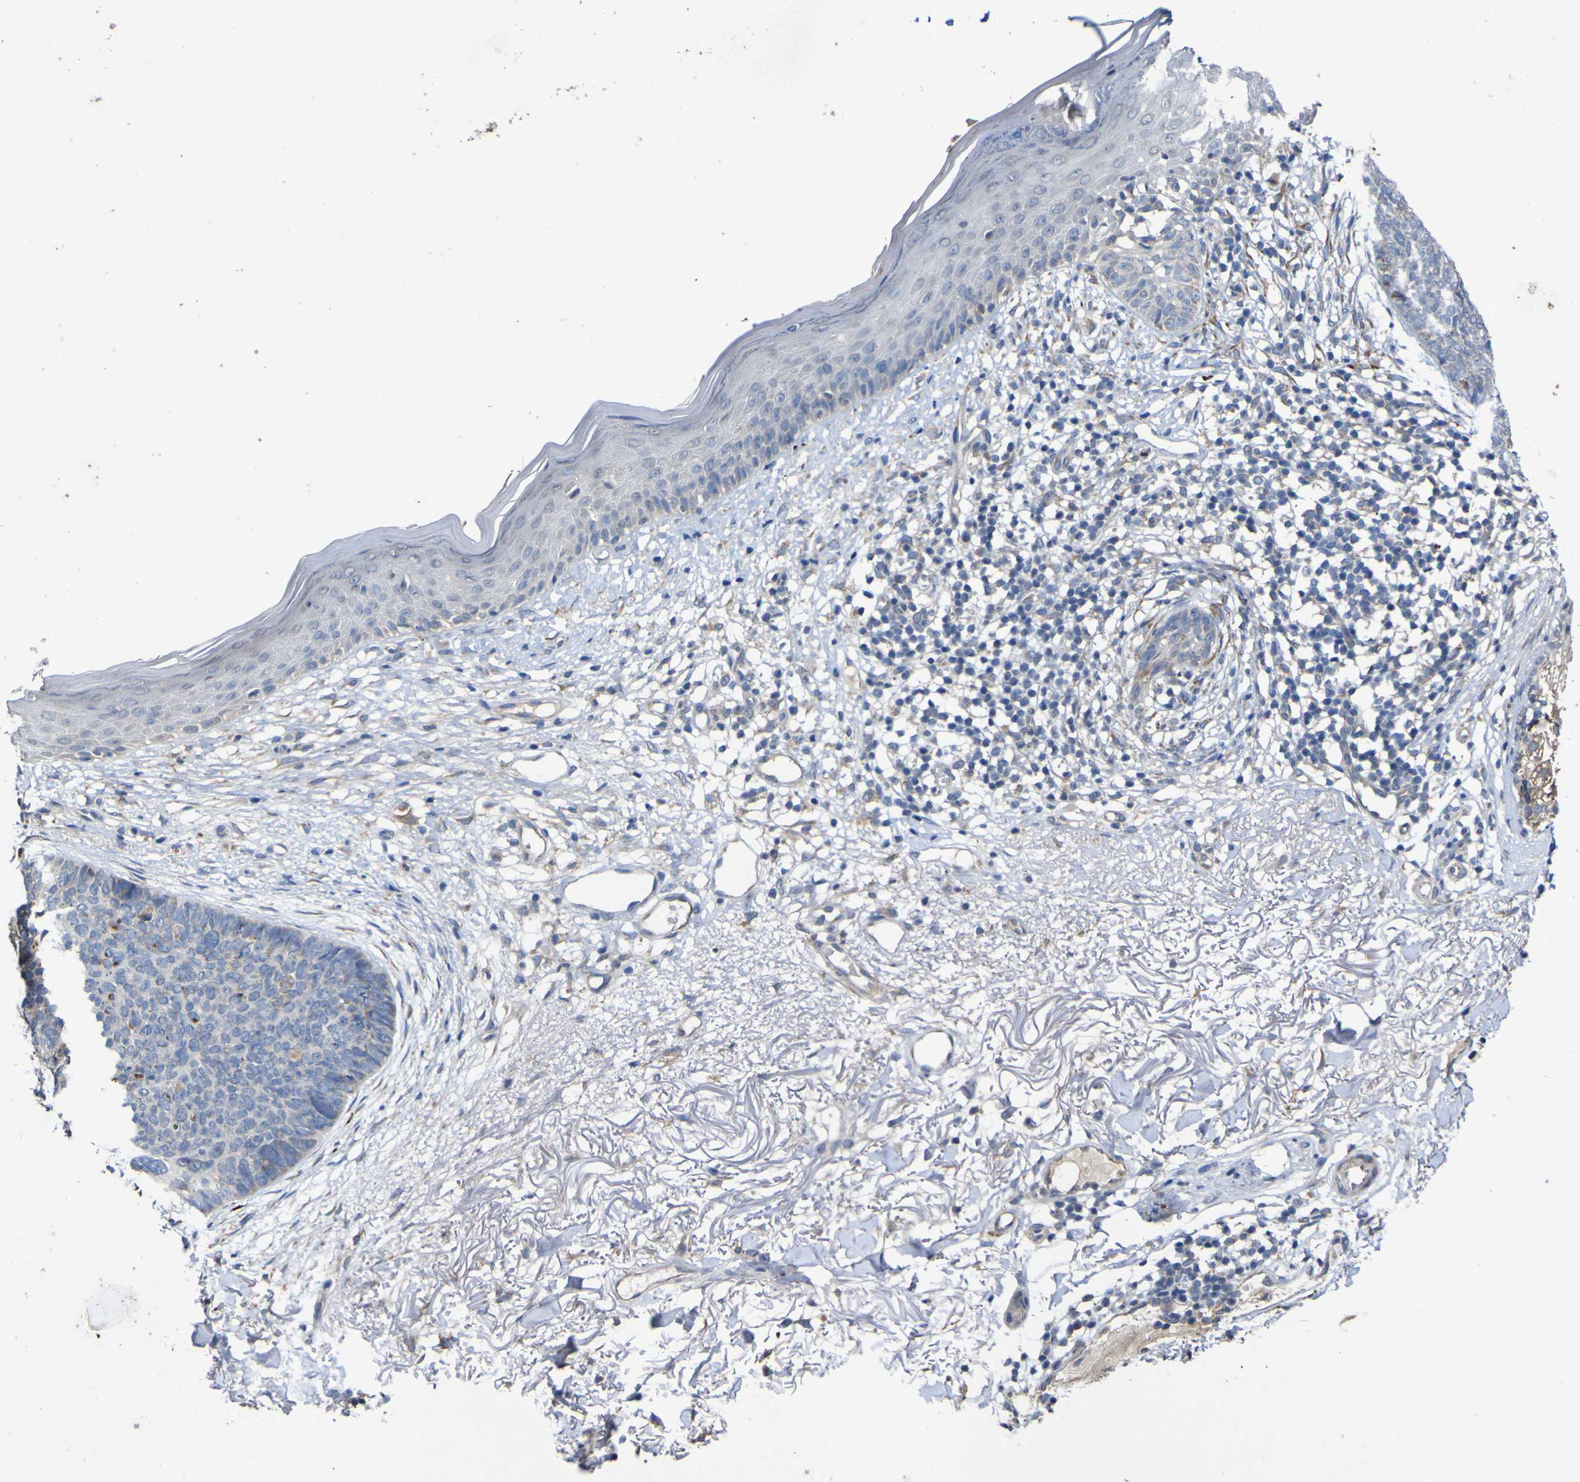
{"staining": {"intensity": "weak", "quantity": "<25%", "location": "cytoplasmic/membranous"}, "tissue": "skin cancer", "cell_type": "Tumor cells", "image_type": "cancer", "snomed": [{"axis": "morphology", "description": "Basal cell carcinoma"}, {"axis": "topography", "description": "Skin"}], "caption": "Tumor cells are negative for protein expression in human skin cancer.", "gene": "IRAK2", "patient": {"sex": "female", "age": 70}}